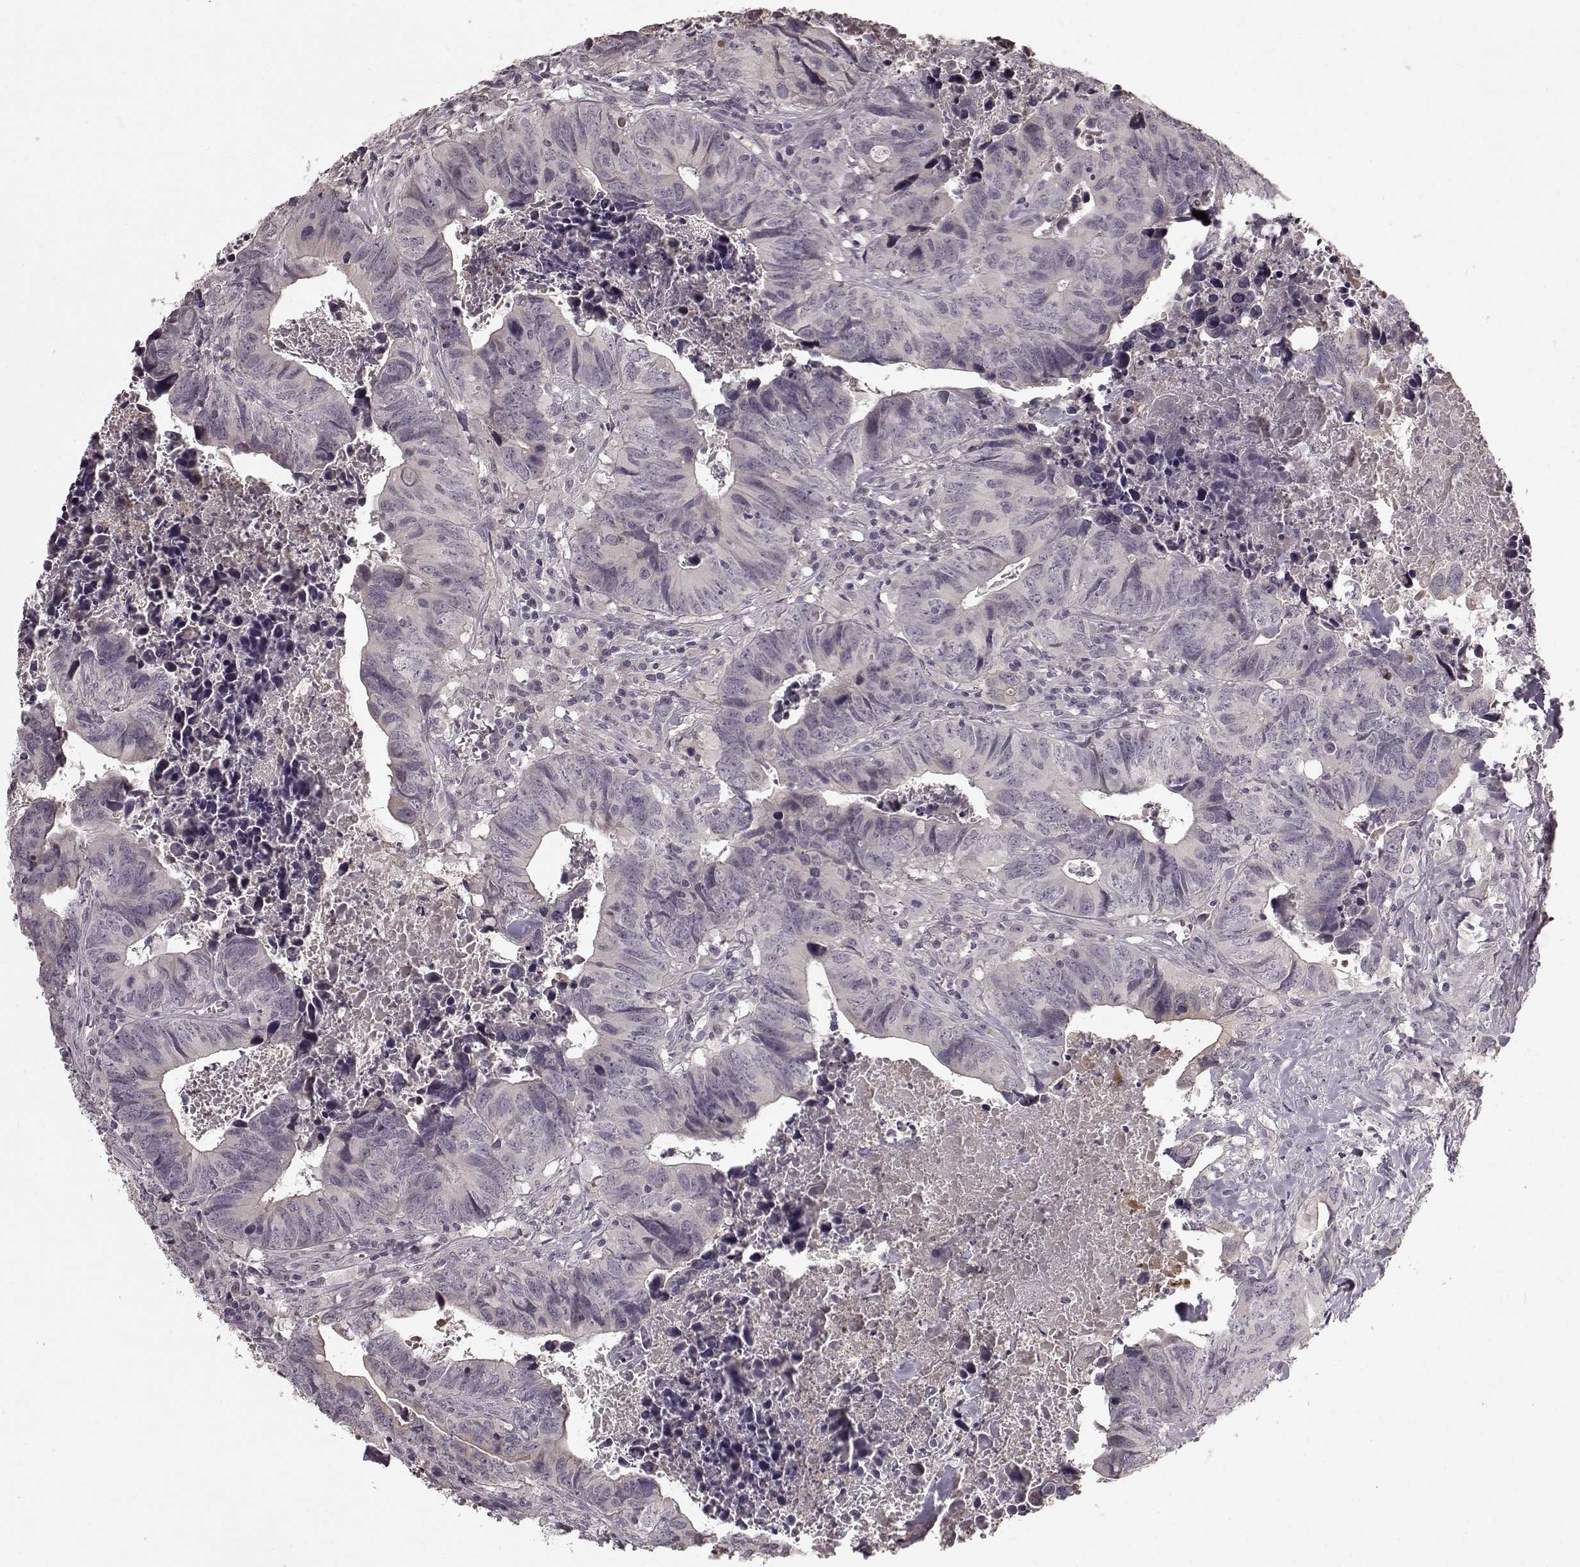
{"staining": {"intensity": "negative", "quantity": "none", "location": "none"}, "tissue": "colorectal cancer", "cell_type": "Tumor cells", "image_type": "cancer", "snomed": [{"axis": "morphology", "description": "Adenocarcinoma, NOS"}, {"axis": "topography", "description": "Colon"}], "caption": "Immunohistochemistry (IHC) micrograph of neoplastic tissue: human adenocarcinoma (colorectal) stained with DAB (3,3'-diaminobenzidine) displays no significant protein staining in tumor cells. Brightfield microscopy of immunohistochemistry (IHC) stained with DAB (3,3'-diaminobenzidine) (brown) and hematoxylin (blue), captured at high magnification.", "gene": "SLC22A18", "patient": {"sex": "female", "age": 82}}